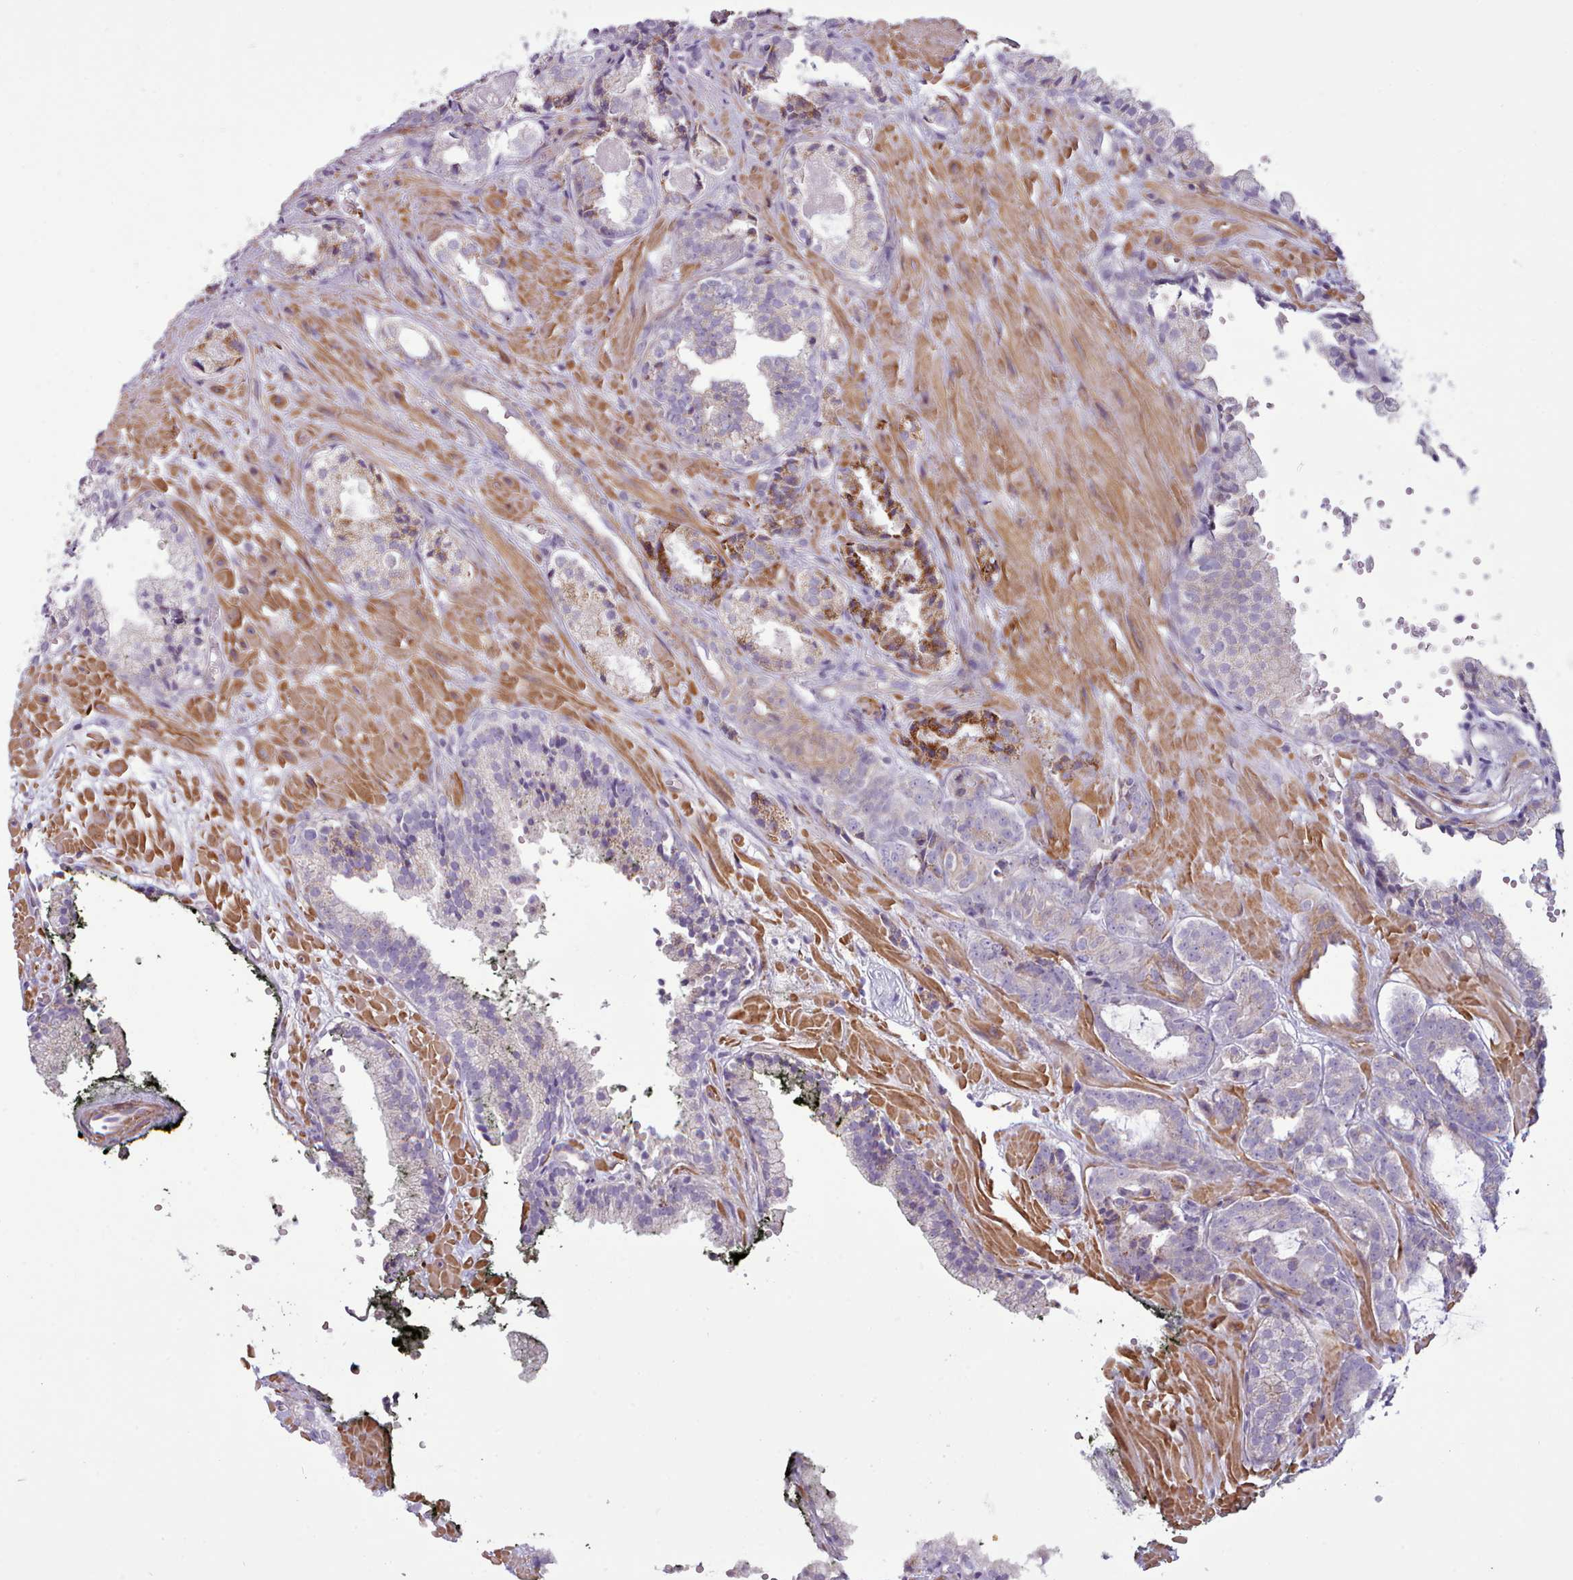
{"staining": {"intensity": "negative", "quantity": "none", "location": "none"}, "tissue": "prostate cancer", "cell_type": "Tumor cells", "image_type": "cancer", "snomed": [{"axis": "morphology", "description": "Adenocarcinoma, High grade"}, {"axis": "topography", "description": "Prostate"}], "caption": "A micrograph of human prostate high-grade adenocarcinoma is negative for staining in tumor cells.", "gene": "TENT4B", "patient": {"sex": "male", "age": 71}}